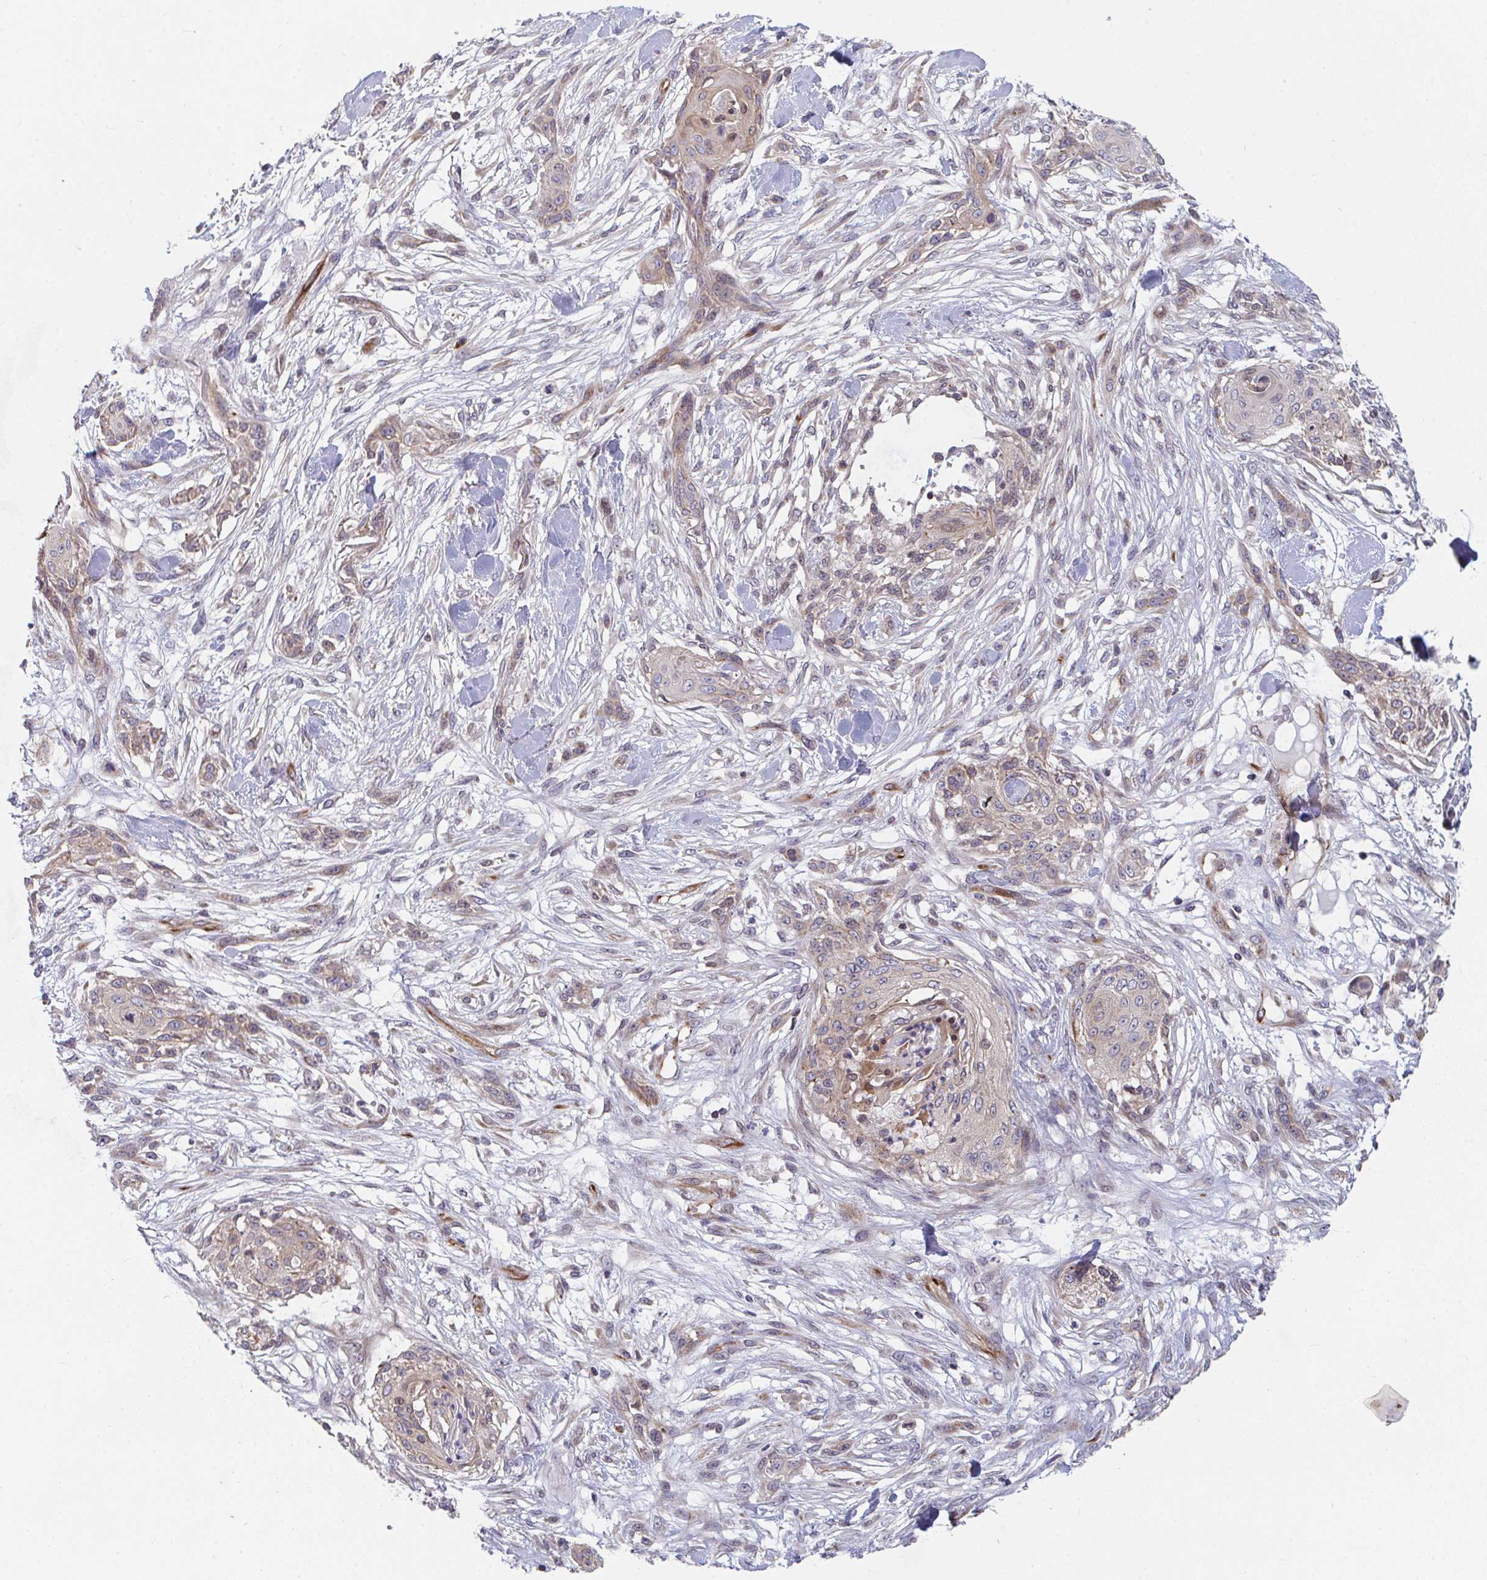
{"staining": {"intensity": "weak", "quantity": "25%-75%", "location": "cytoplasmic/membranous"}, "tissue": "skin cancer", "cell_type": "Tumor cells", "image_type": "cancer", "snomed": [{"axis": "morphology", "description": "Squamous cell carcinoma, NOS"}, {"axis": "topography", "description": "Skin"}], "caption": "A micrograph of skin cancer stained for a protein displays weak cytoplasmic/membranous brown staining in tumor cells.", "gene": "EIF1AD", "patient": {"sex": "female", "age": 59}}